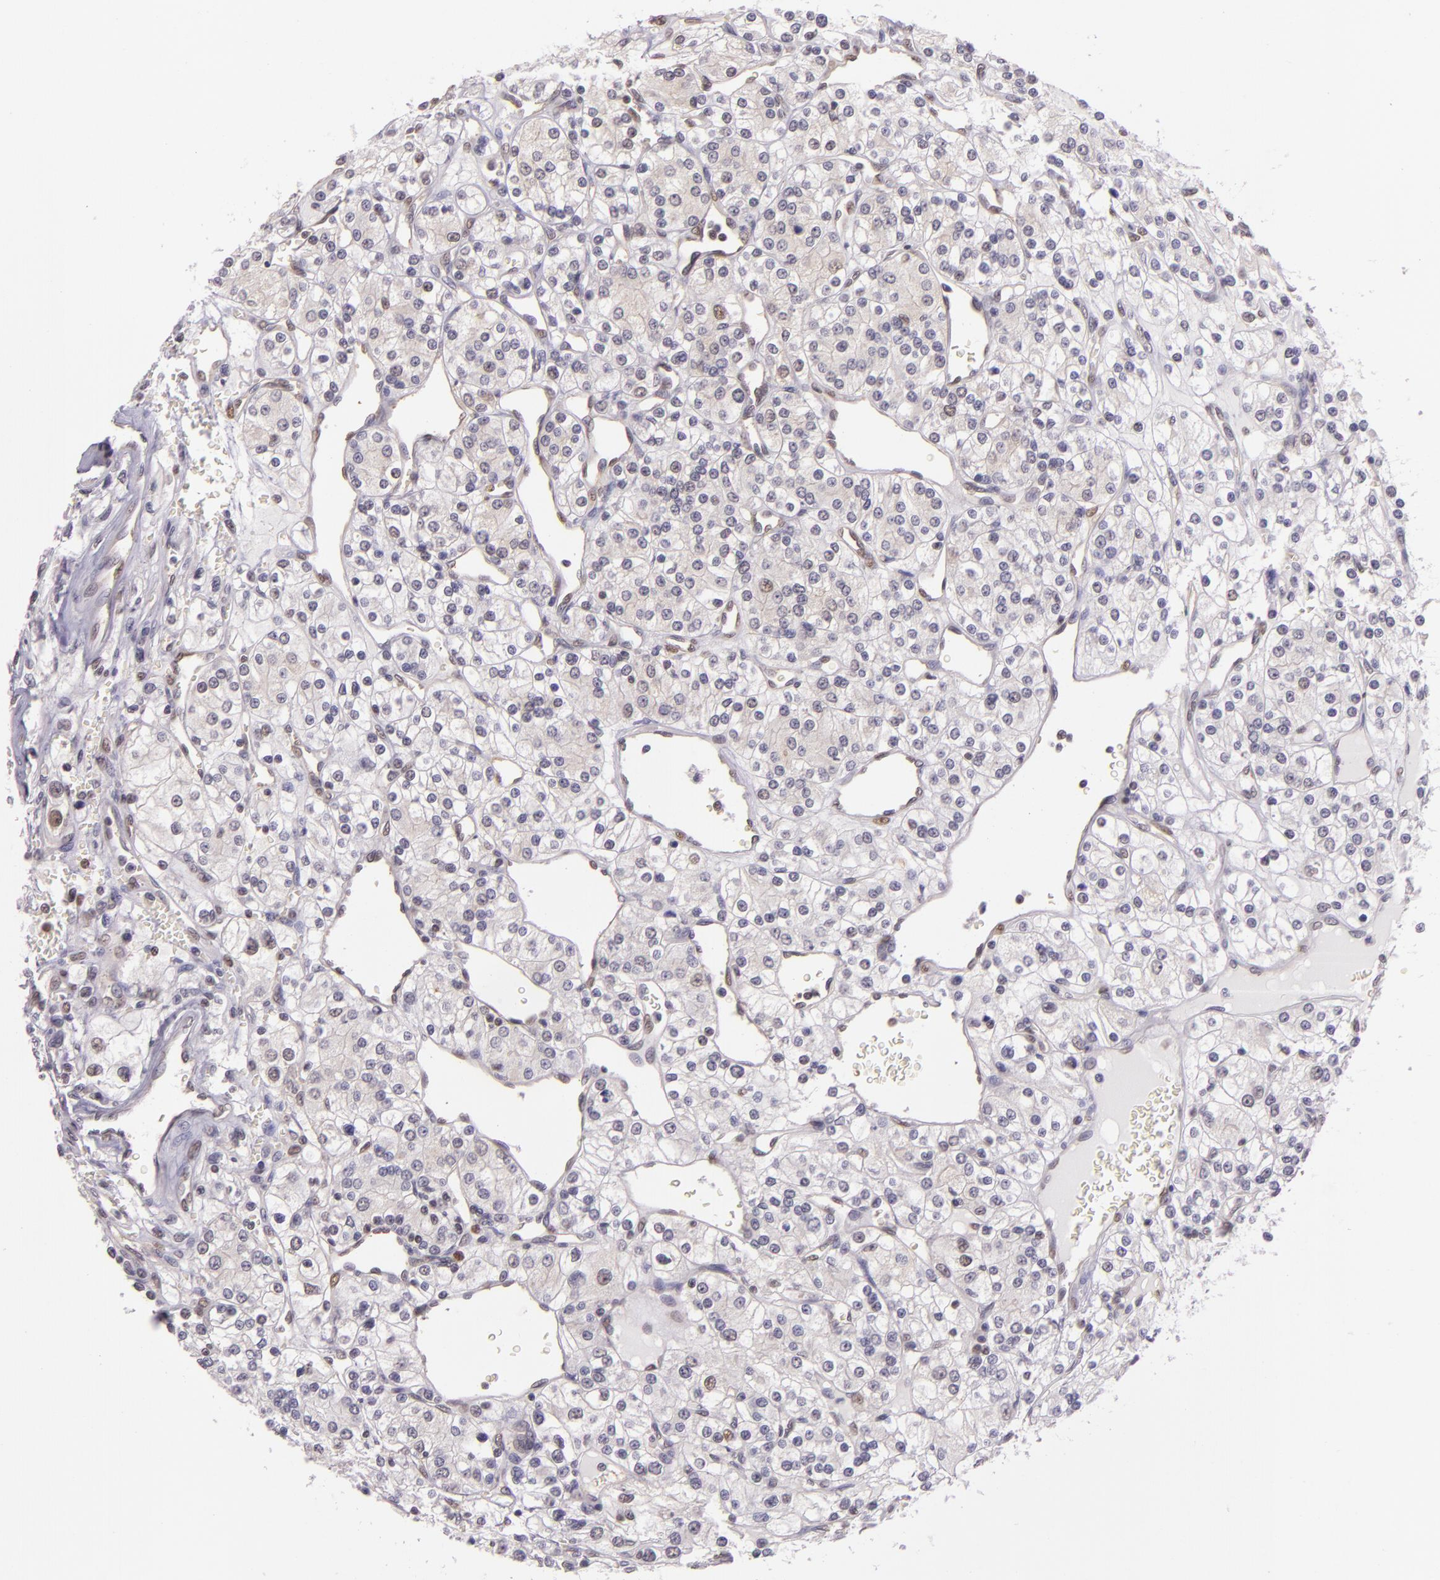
{"staining": {"intensity": "moderate", "quantity": "25%-75%", "location": "nuclear"}, "tissue": "renal cancer", "cell_type": "Tumor cells", "image_type": "cancer", "snomed": [{"axis": "morphology", "description": "Adenocarcinoma, NOS"}, {"axis": "topography", "description": "Kidney"}], "caption": "Human renal adenocarcinoma stained with a protein marker exhibits moderate staining in tumor cells.", "gene": "HSPA8", "patient": {"sex": "female", "age": 62}}